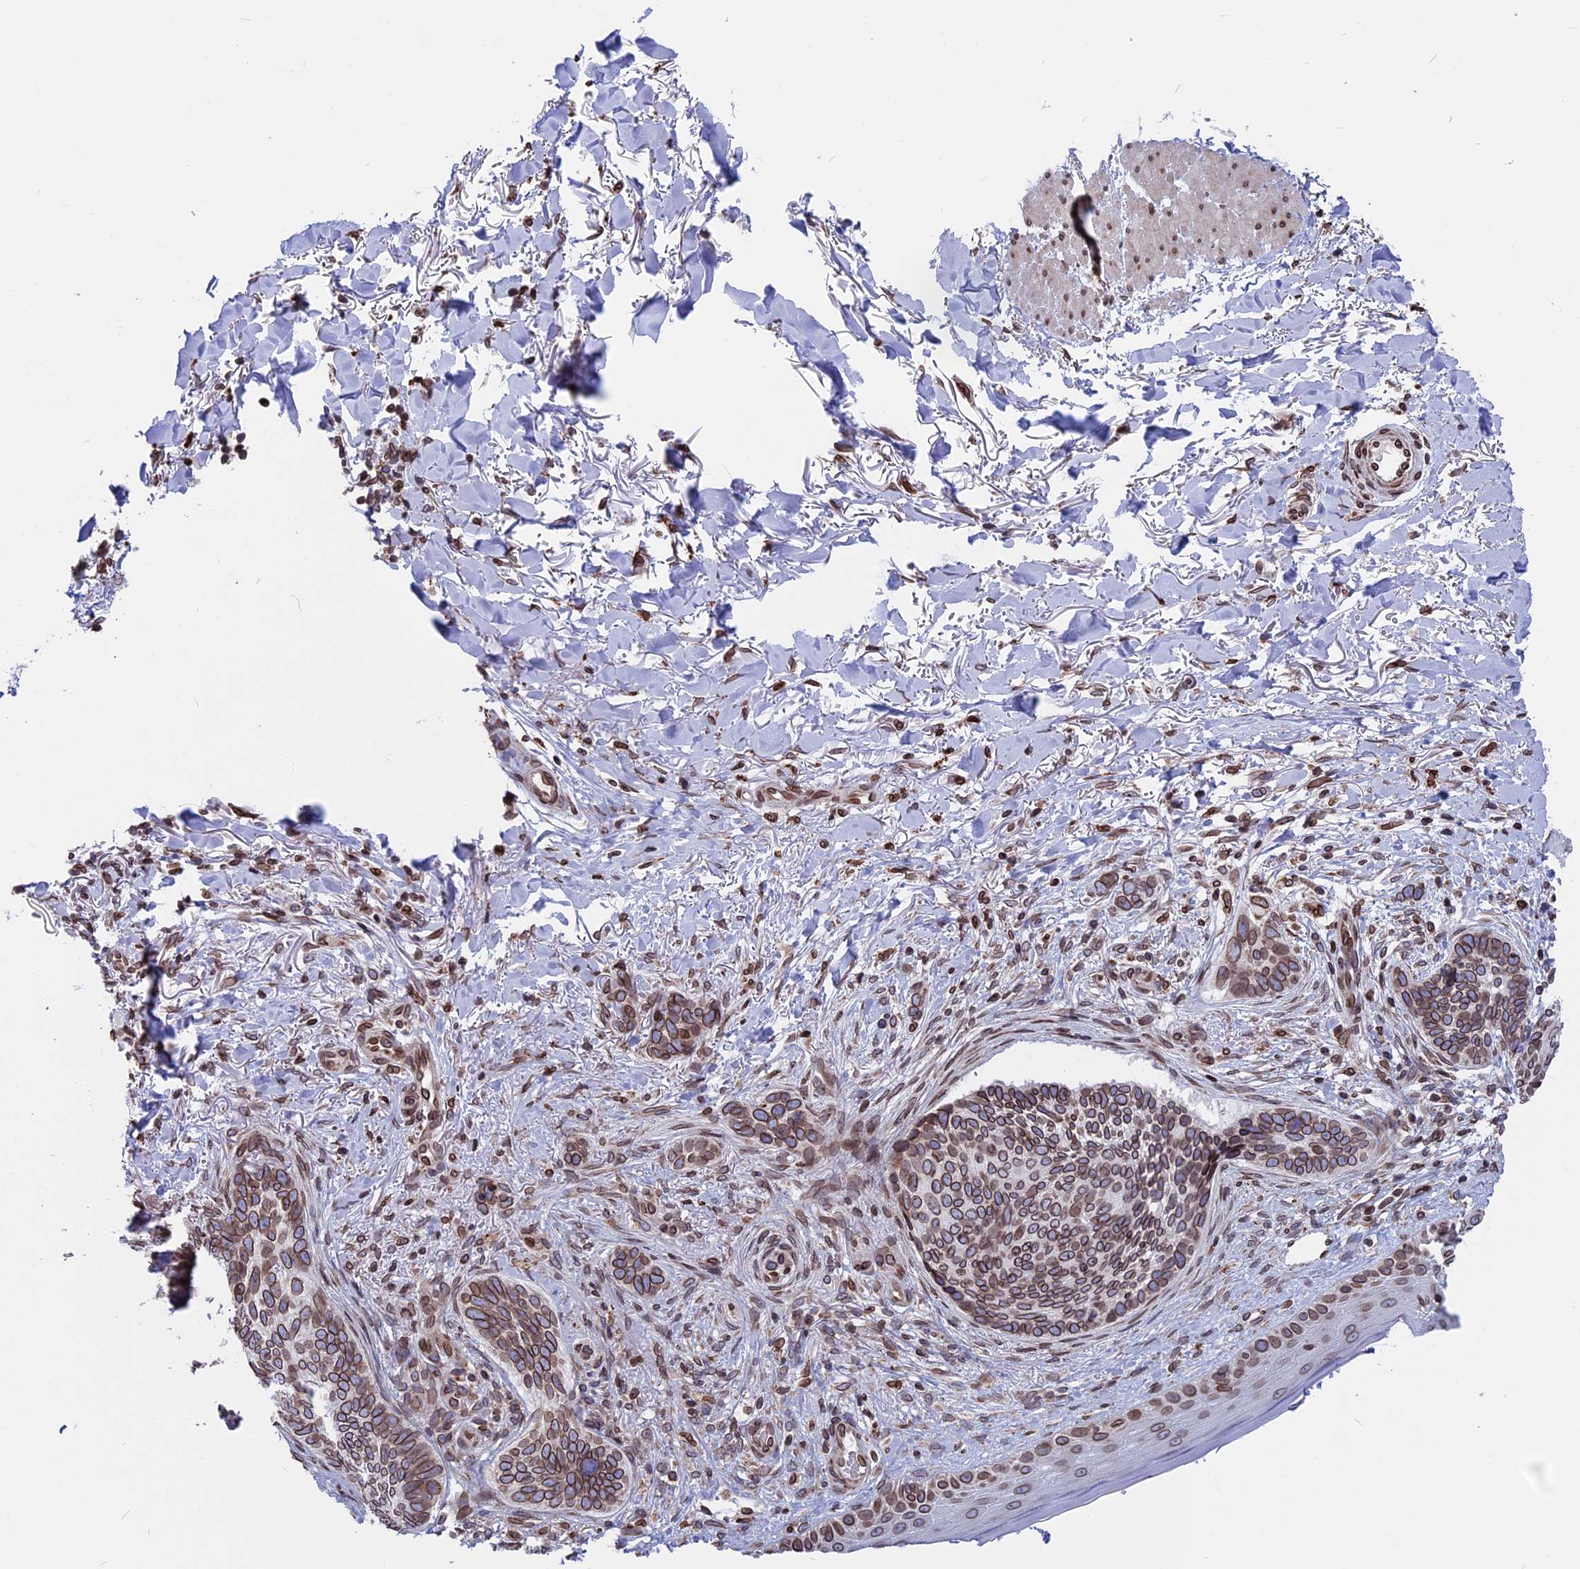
{"staining": {"intensity": "moderate", "quantity": ">75%", "location": "cytoplasmic/membranous,nuclear"}, "tissue": "skin cancer", "cell_type": "Tumor cells", "image_type": "cancer", "snomed": [{"axis": "morphology", "description": "Normal tissue, NOS"}, {"axis": "morphology", "description": "Basal cell carcinoma"}, {"axis": "topography", "description": "Skin"}], "caption": "Tumor cells exhibit moderate cytoplasmic/membranous and nuclear expression in approximately >75% of cells in skin cancer. Using DAB (3,3'-diaminobenzidine) (brown) and hematoxylin (blue) stains, captured at high magnification using brightfield microscopy.", "gene": "PTCHD4", "patient": {"sex": "female", "age": 67}}